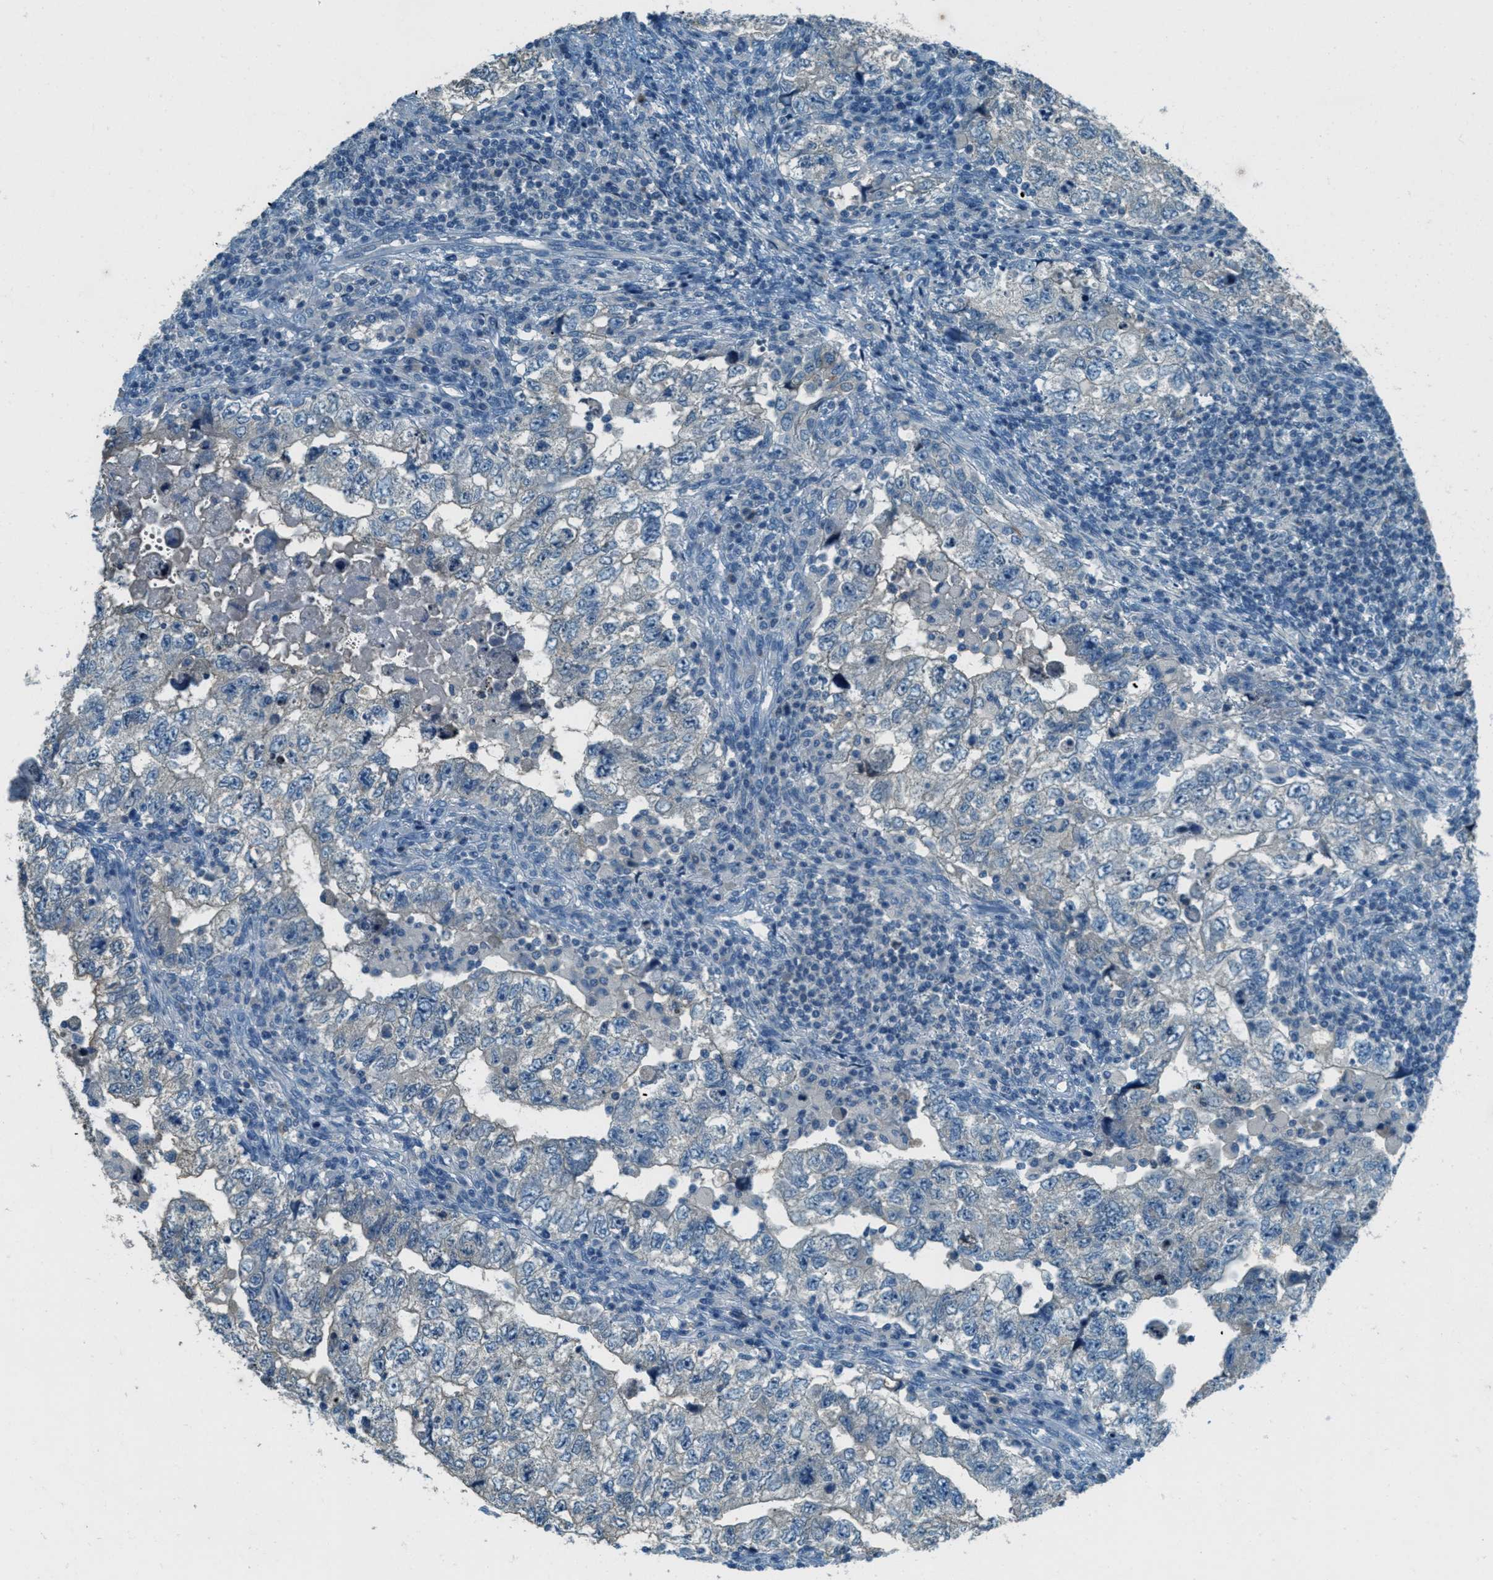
{"staining": {"intensity": "negative", "quantity": "none", "location": "none"}, "tissue": "testis cancer", "cell_type": "Tumor cells", "image_type": "cancer", "snomed": [{"axis": "morphology", "description": "Carcinoma, Embryonal, NOS"}, {"axis": "topography", "description": "Testis"}], "caption": "Testis embryonal carcinoma was stained to show a protein in brown. There is no significant staining in tumor cells.", "gene": "MSLN", "patient": {"sex": "male", "age": 36}}